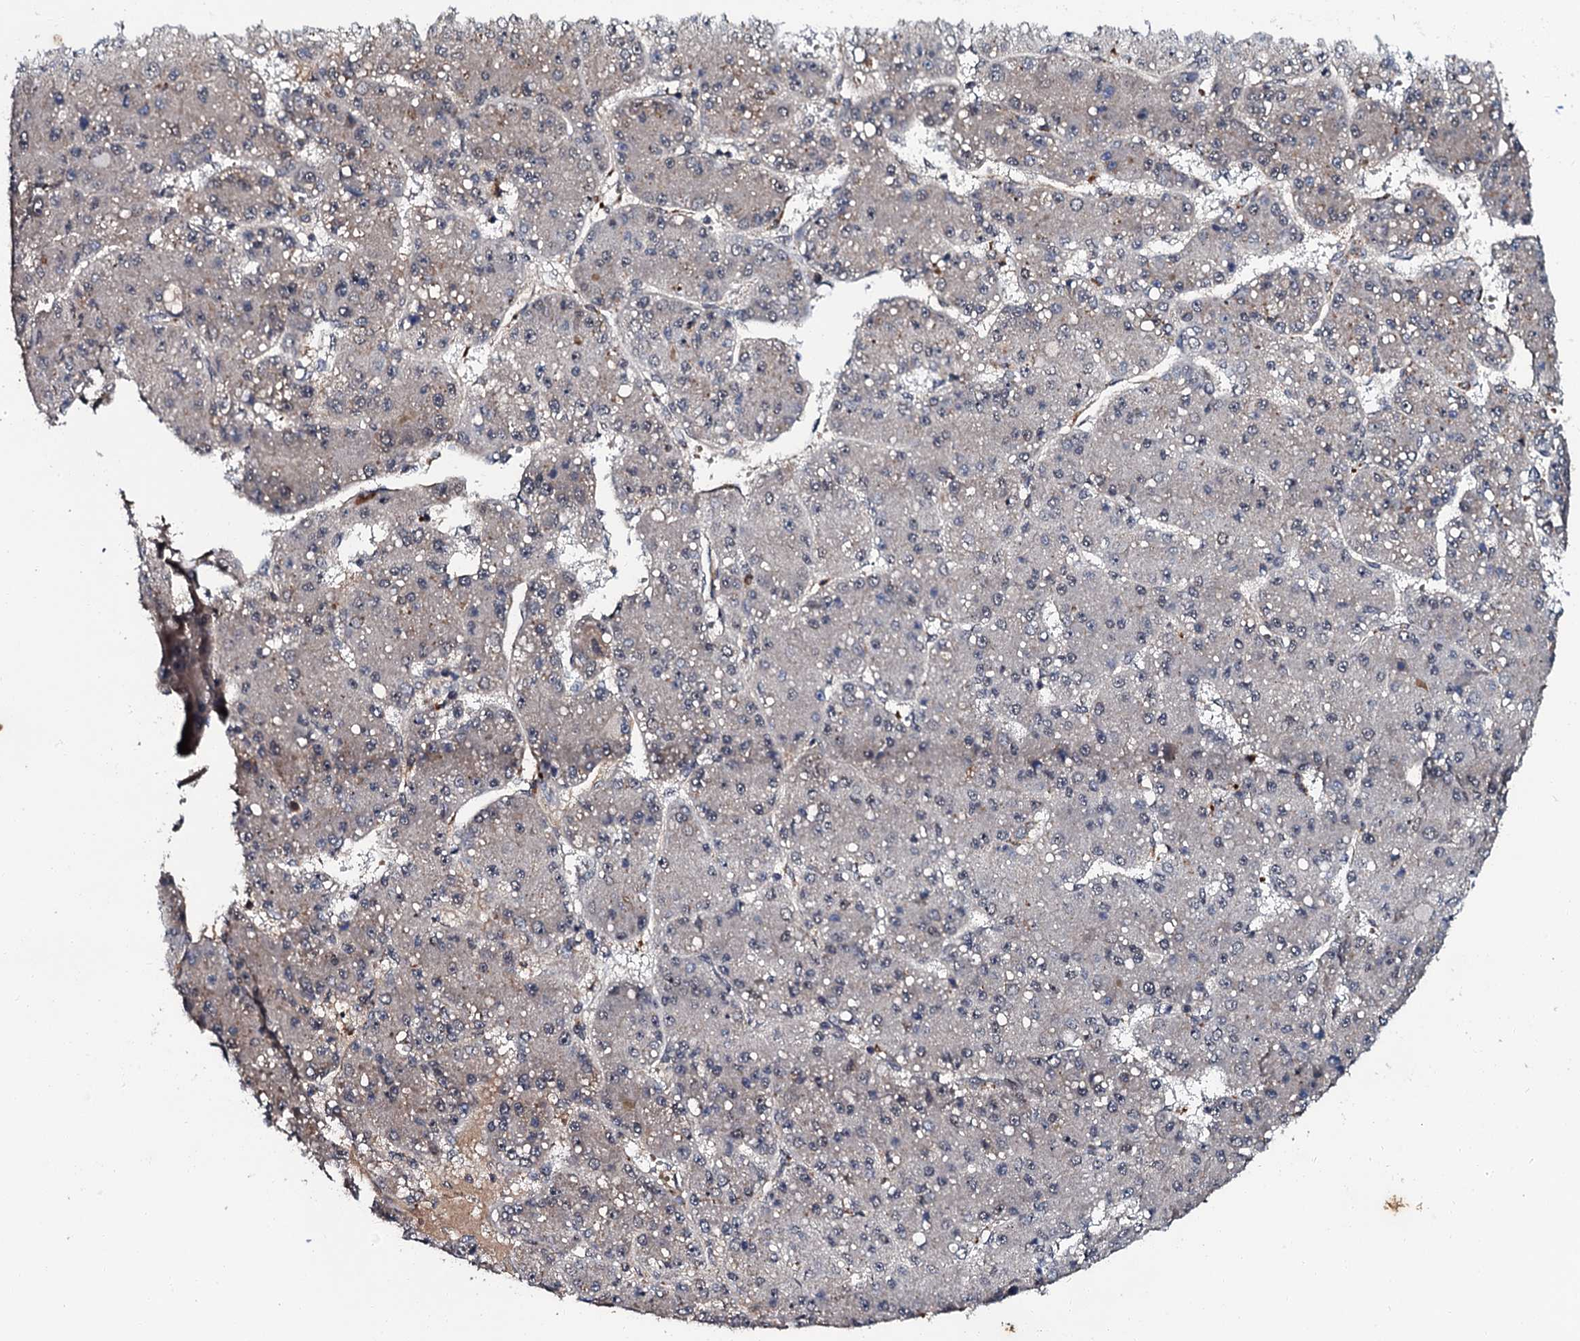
{"staining": {"intensity": "negative", "quantity": "none", "location": "none"}, "tissue": "liver cancer", "cell_type": "Tumor cells", "image_type": "cancer", "snomed": [{"axis": "morphology", "description": "Carcinoma, Hepatocellular, NOS"}, {"axis": "topography", "description": "Liver"}], "caption": "Immunohistochemistry (IHC) of human liver cancer (hepatocellular carcinoma) displays no positivity in tumor cells.", "gene": "N4BP1", "patient": {"sex": "male", "age": 67}}